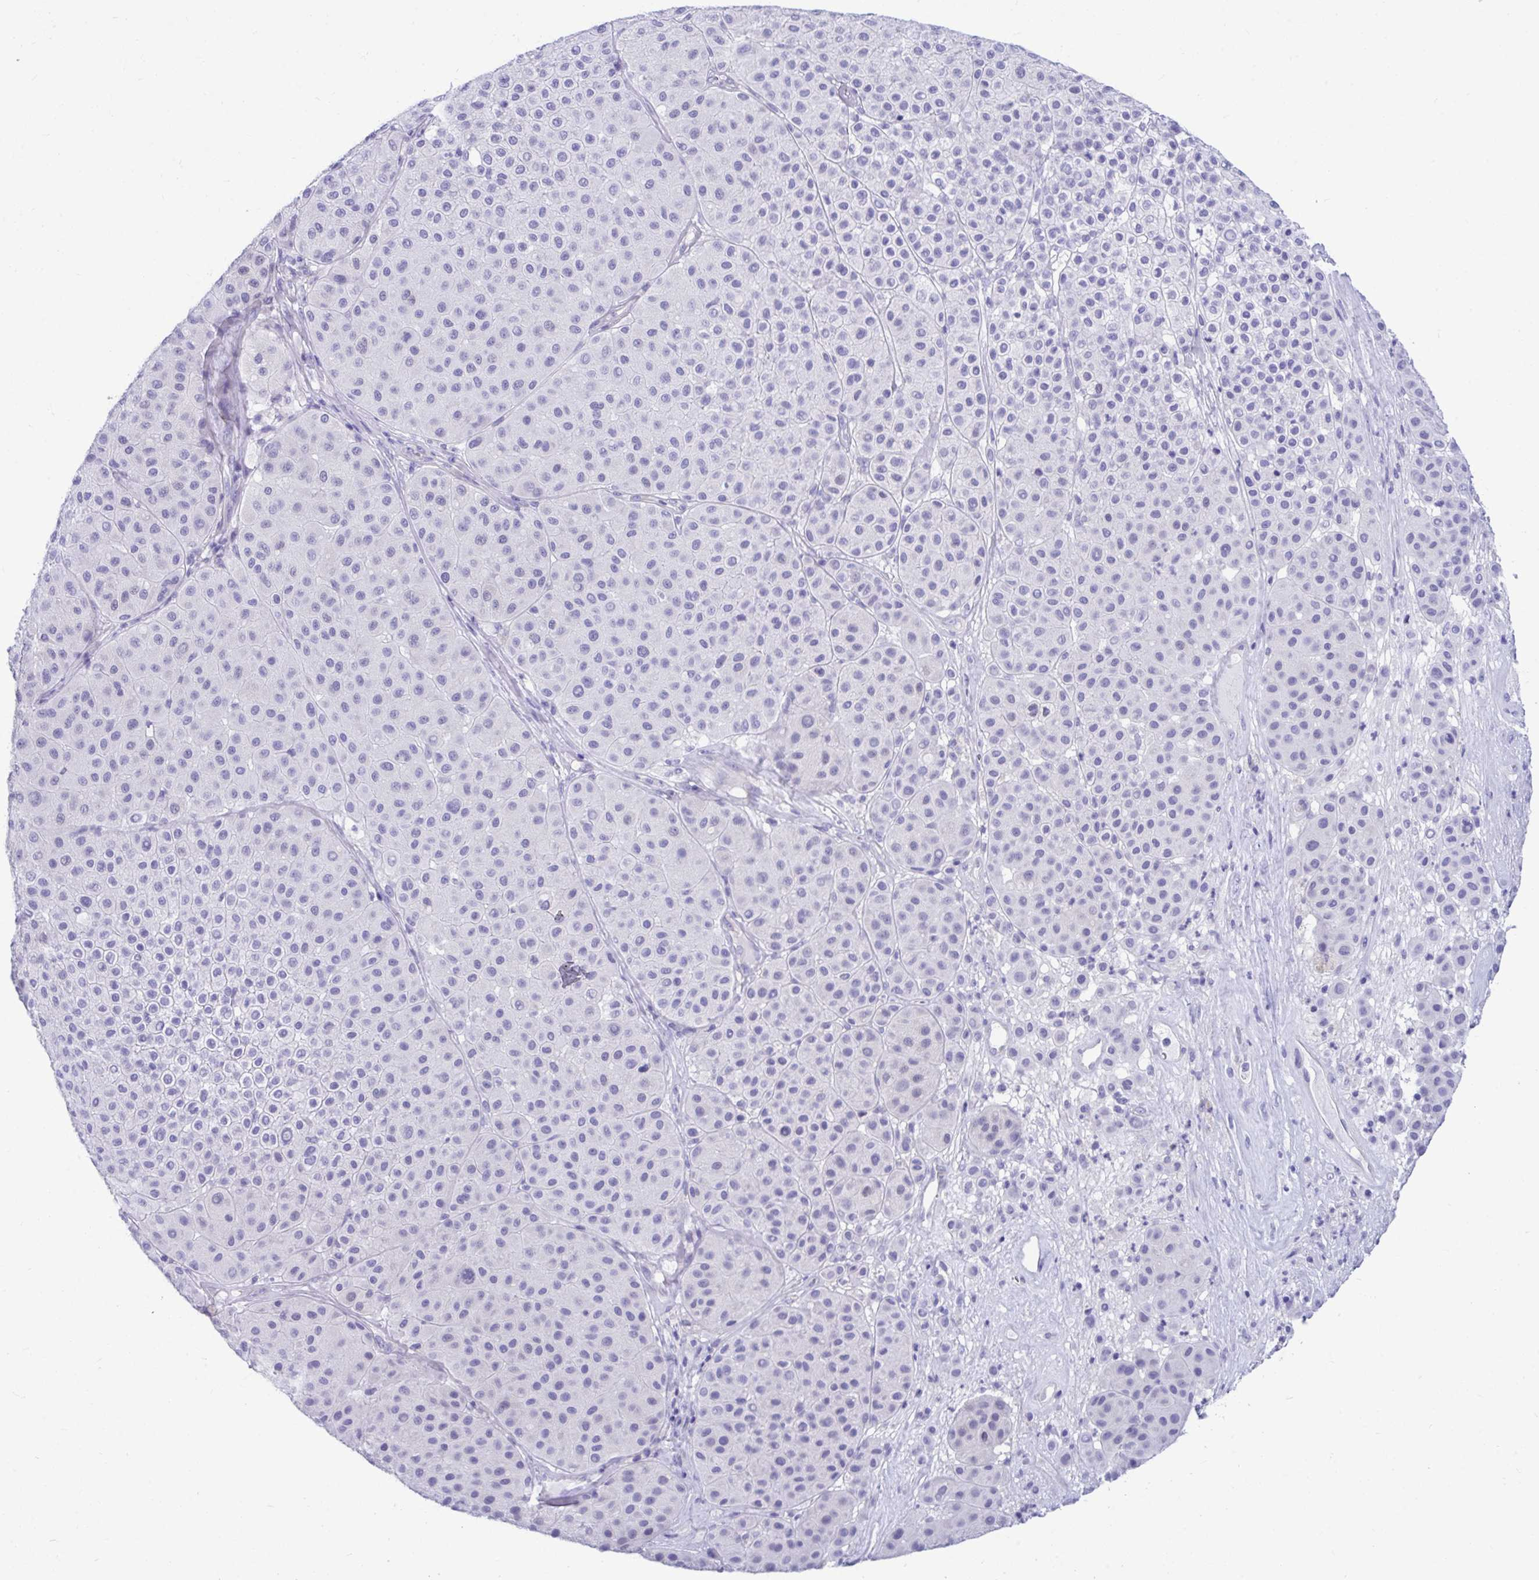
{"staining": {"intensity": "negative", "quantity": "none", "location": "none"}, "tissue": "melanoma", "cell_type": "Tumor cells", "image_type": "cancer", "snomed": [{"axis": "morphology", "description": "Malignant melanoma, Metastatic site"}, {"axis": "topography", "description": "Smooth muscle"}], "caption": "High power microscopy histopathology image of an IHC histopathology image of melanoma, revealing no significant positivity in tumor cells. The staining is performed using DAB brown chromogen with nuclei counter-stained in using hematoxylin.", "gene": "SHISA8", "patient": {"sex": "male", "age": 41}}